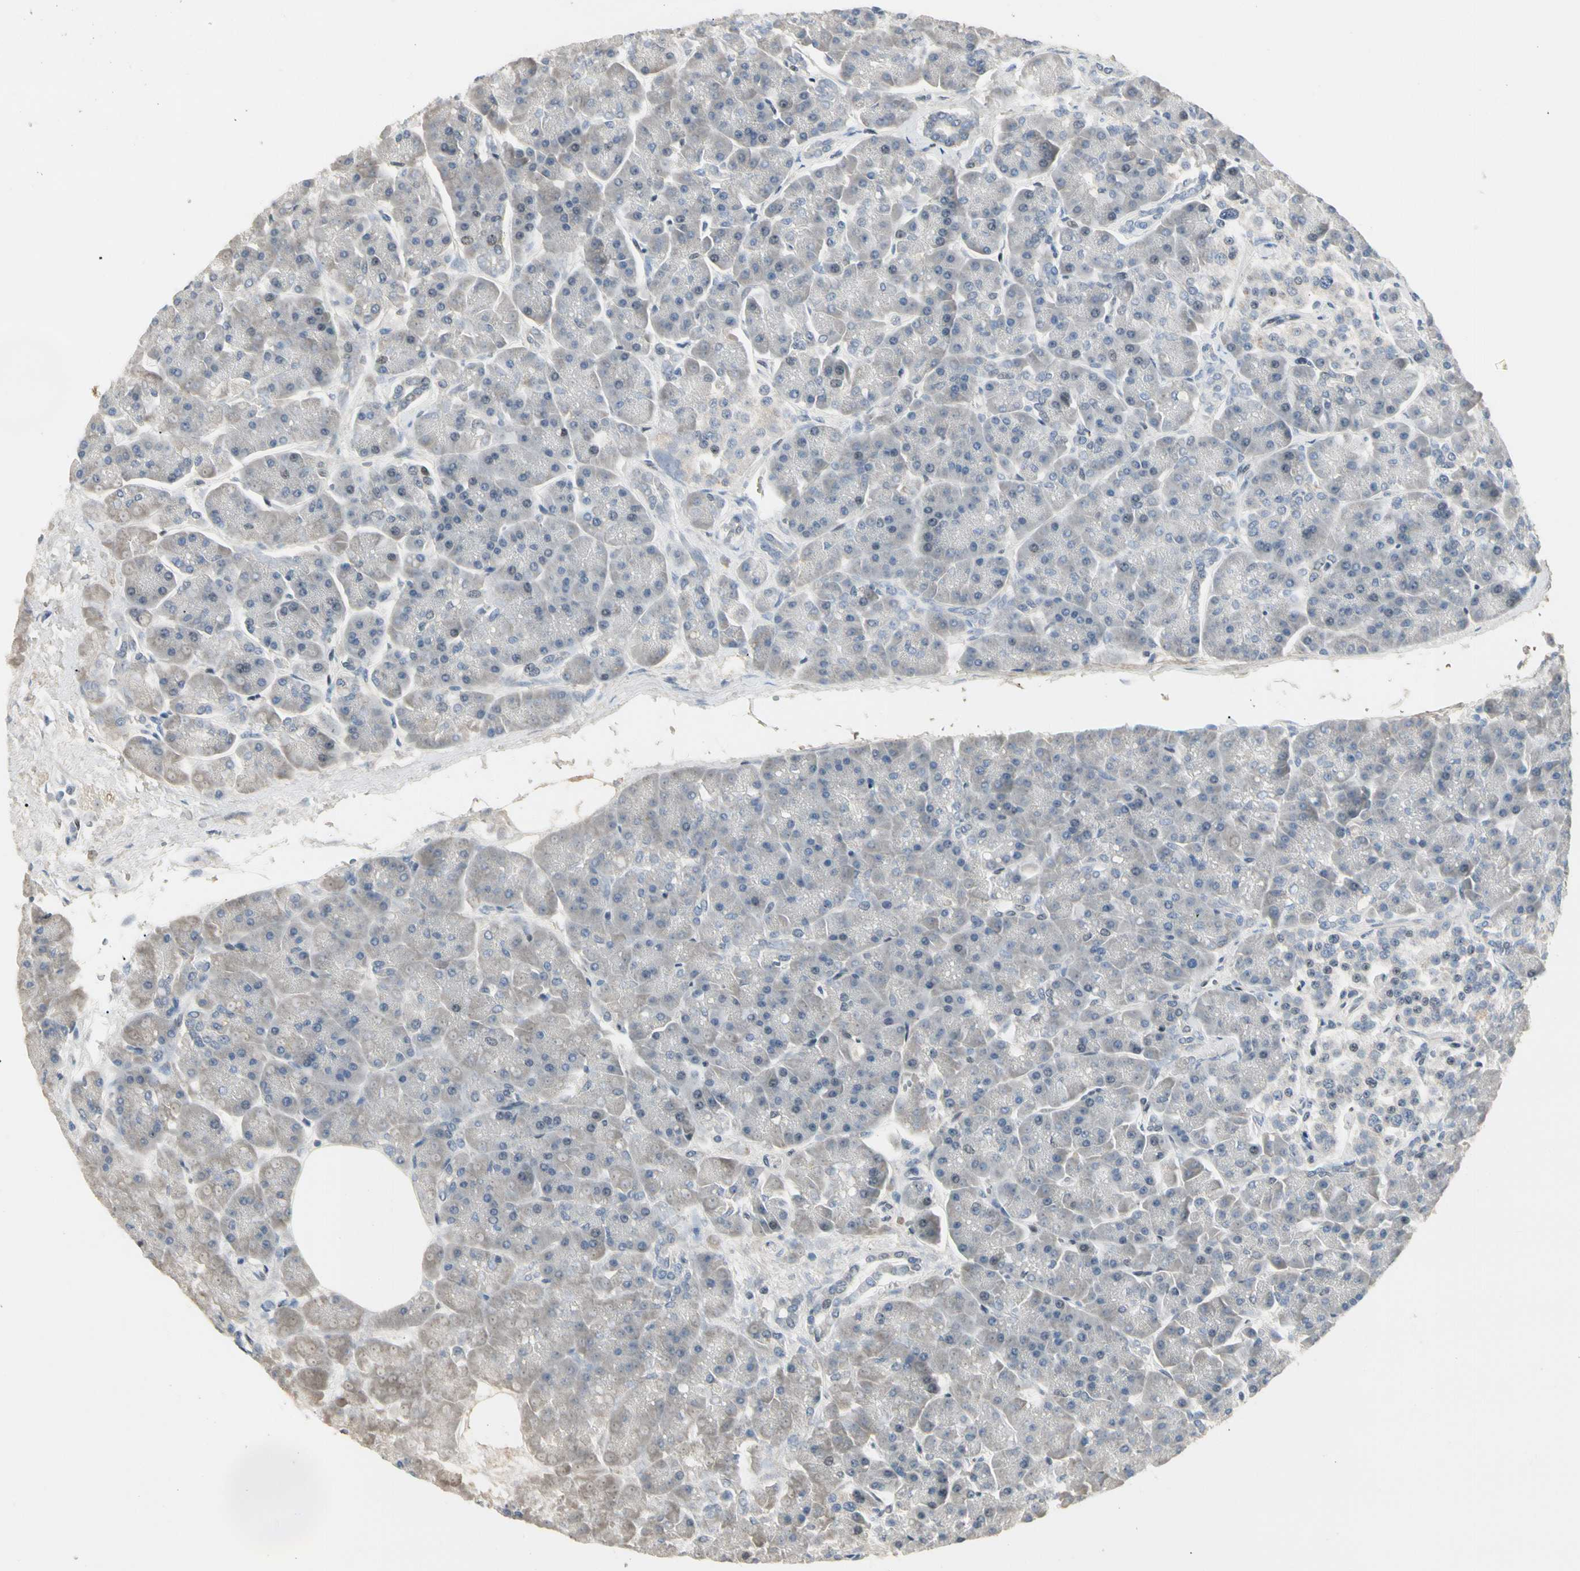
{"staining": {"intensity": "weak", "quantity": "<25%", "location": "cytoplasmic/membranous"}, "tissue": "pancreas", "cell_type": "Exocrine glandular cells", "image_type": "normal", "snomed": [{"axis": "morphology", "description": "Normal tissue, NOS"}, {"axis": "topography", "description": "Pancreas"}], "caption": "Immunohistochemistry of normal human pancreas demonstrates no expression in exocrine glandular cells.", "gene": "GREM1", "patient": {"sex": "female", "age": 70}}